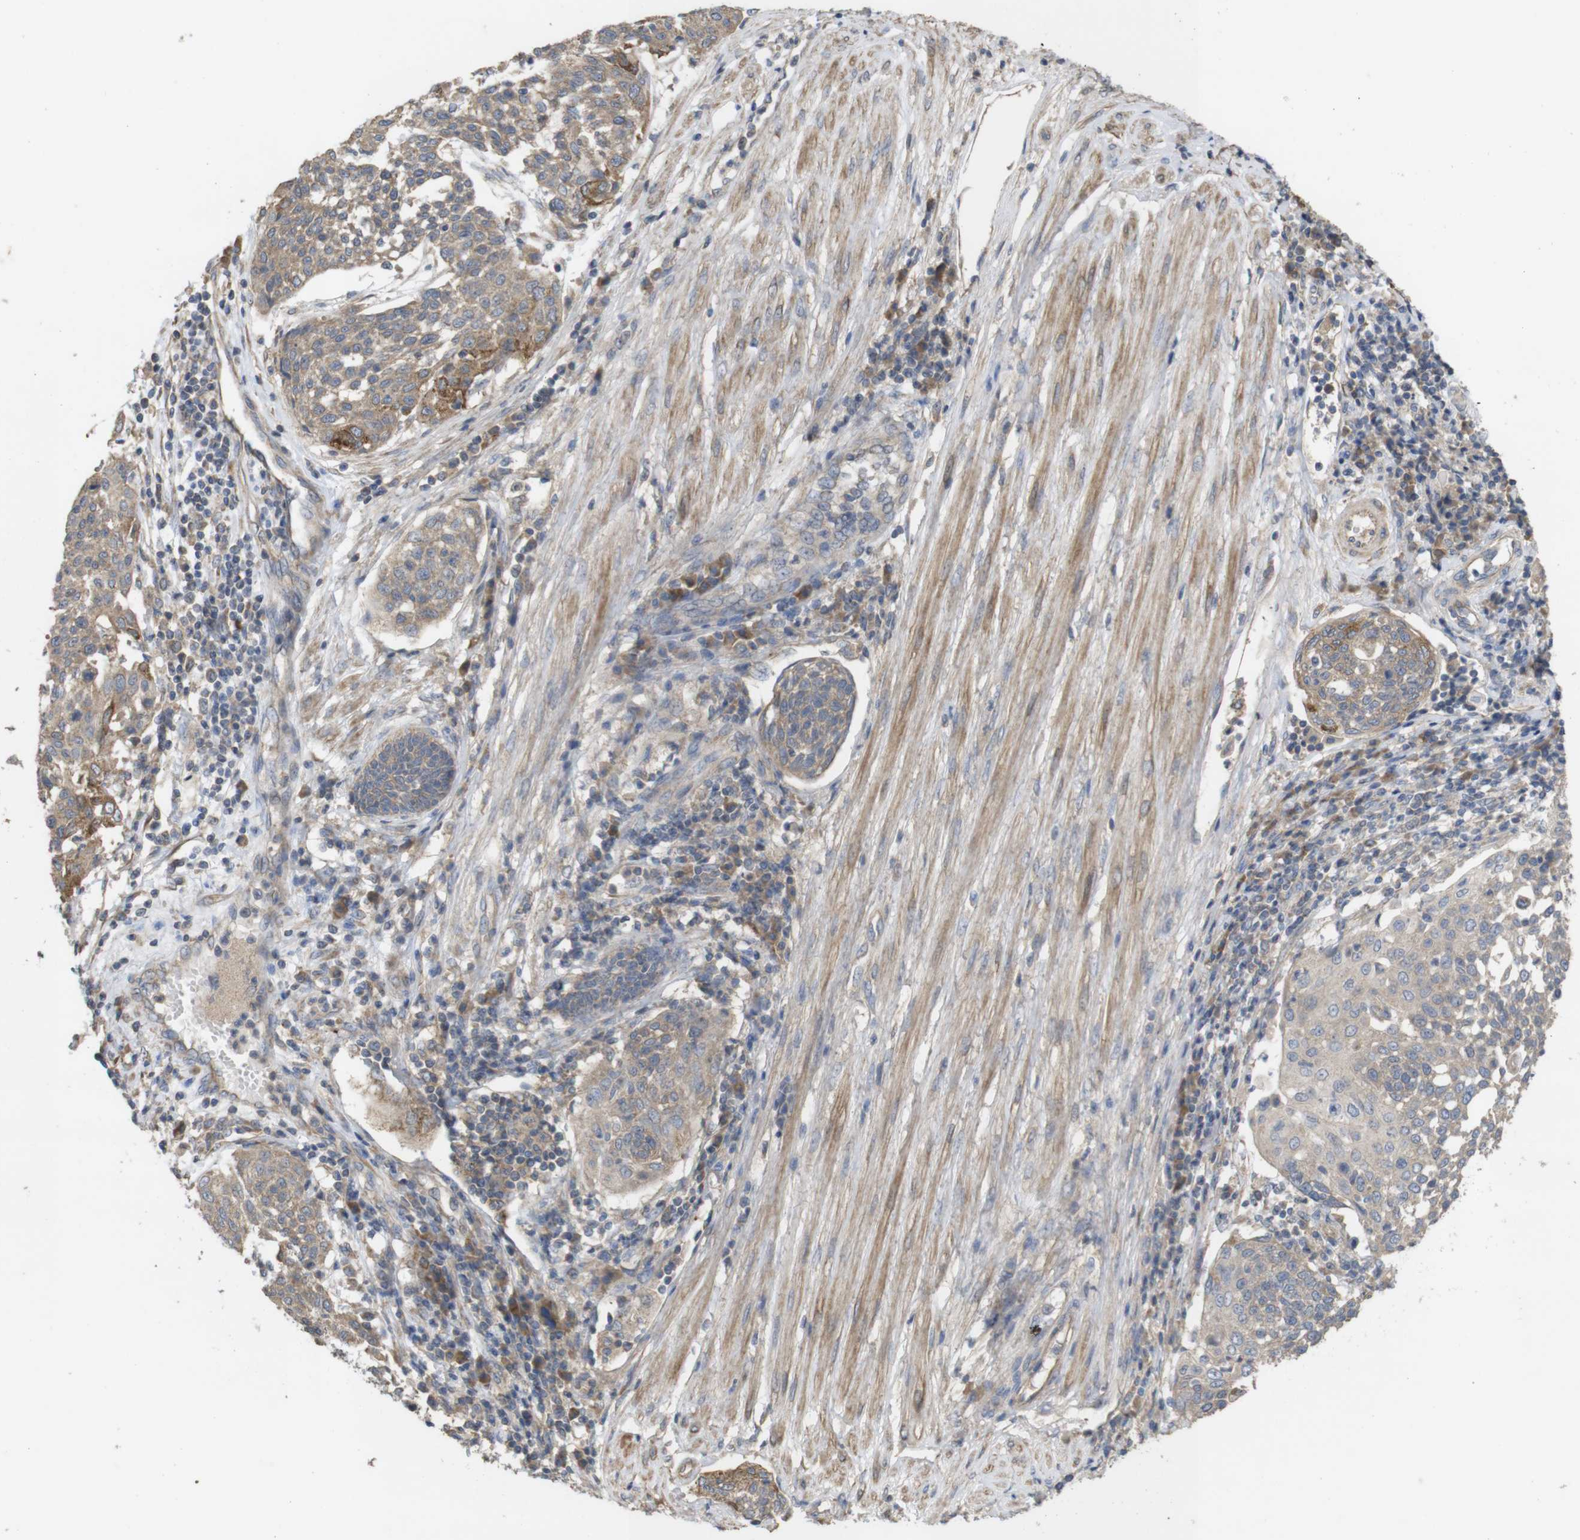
{"staining": {"intensity": "weak", "quantity": ">75%", "location": "cytoplasmic/membranous"}, "tissue": "cervical cancer", "cell_type": "Tumor cells", "image_type": "cancer", "snomed": [{"axis": "morphology", "description": "Squamous cell carcinoma, NOS"}, {"axis": "topography", "description": "Cervix"}], "caption": "An image showing weak cytoplasmic/membranous expression in about >75% of tumor cells in cervical cancer (squamous cell carcinoma), as visualized by brown immunohistochemical staining.", "gene": "KCNS3", "patient": {"sex": "female", "age": 34}}